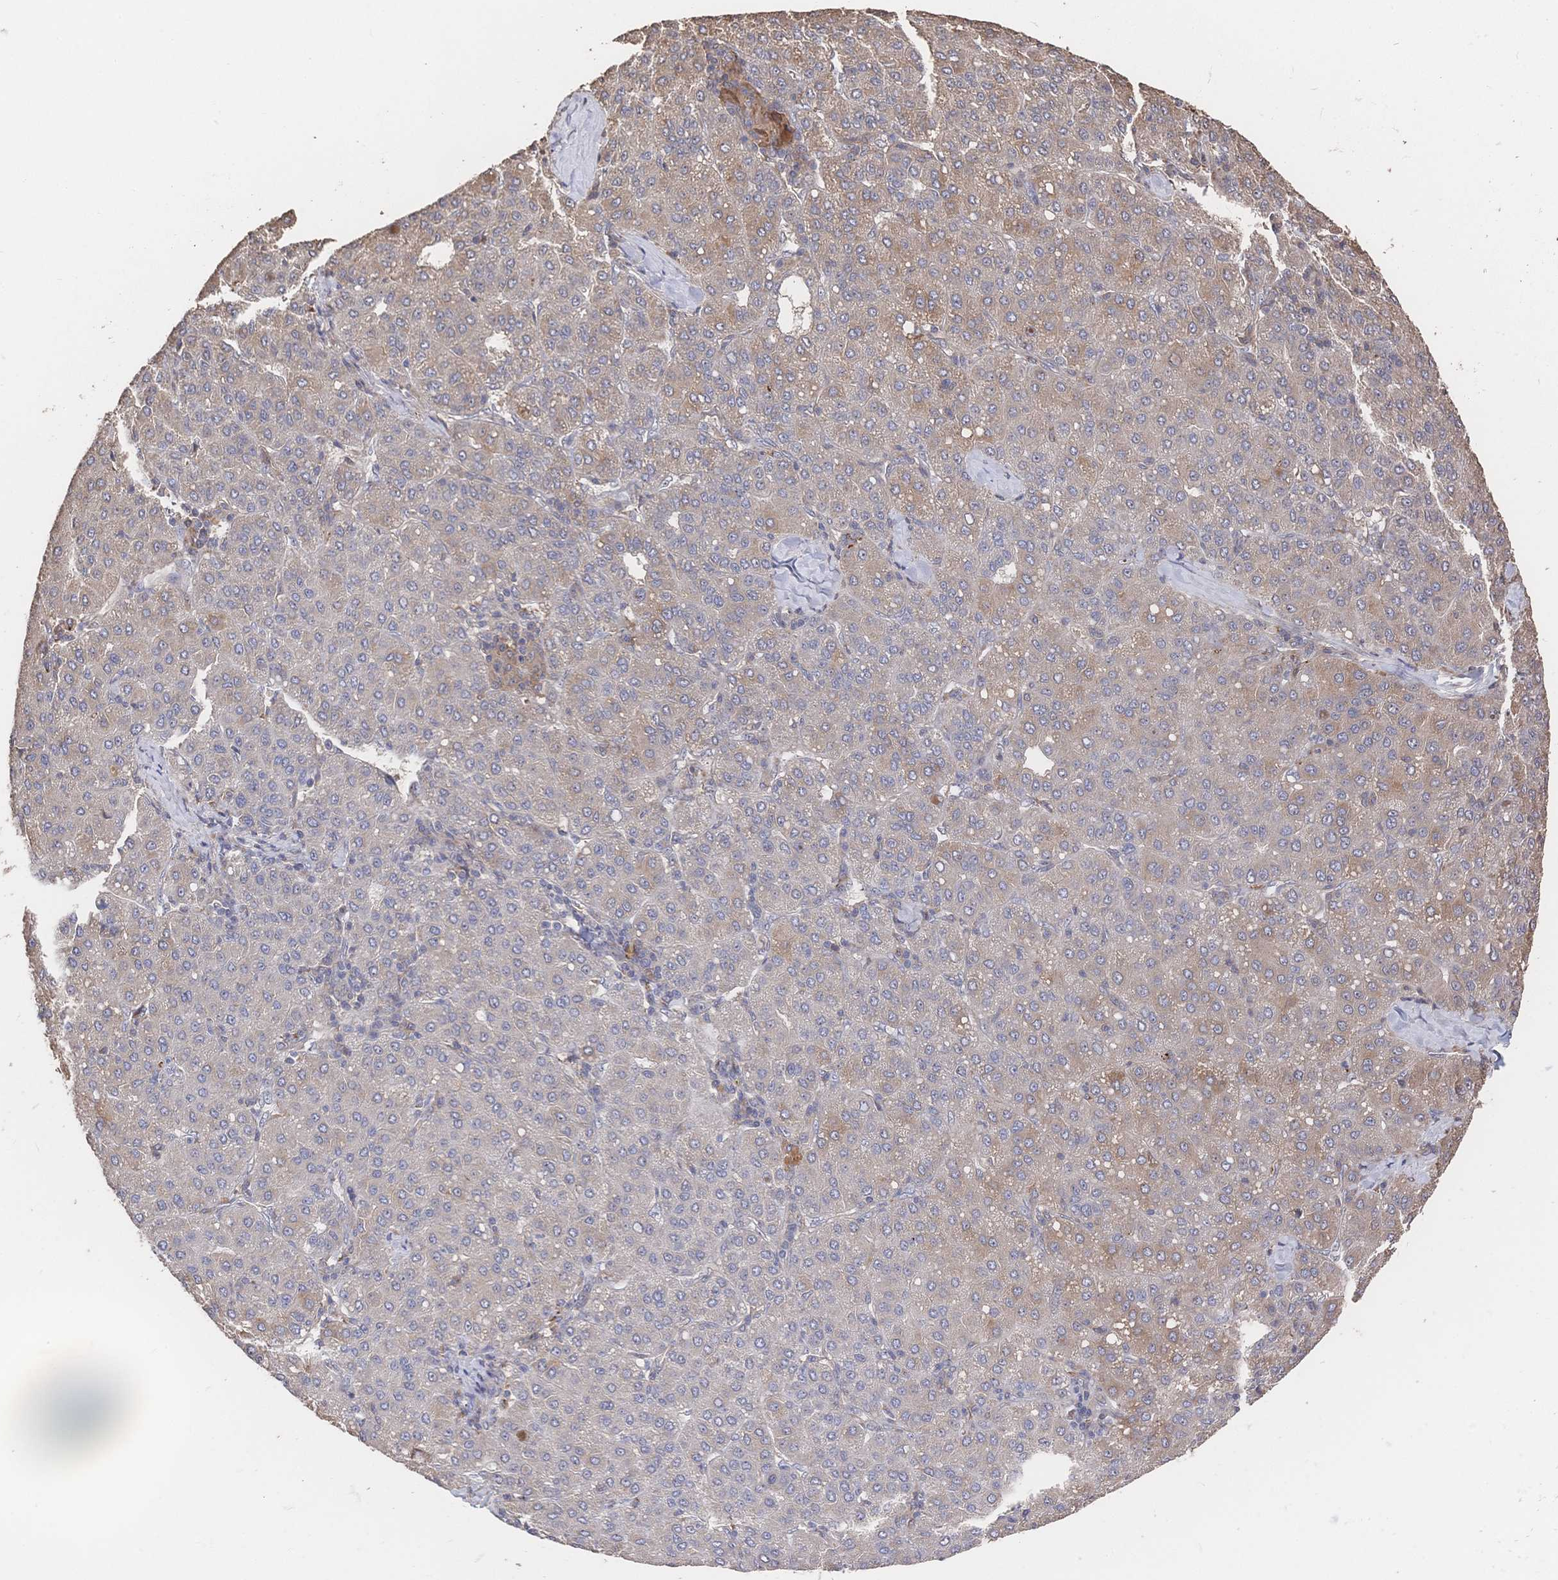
{"staining": {"intensity": "weak", "quantity": "25%-75%", "location": "cytoplasmic/membranous"}, "tissue": "liver cancer", "cell_type": "Tumor cells", "image_type": "cancer", "snomed": [{"axis": "morphology", "description": "Carcinoma, Hepatocellular, NOS"}, {"axis": "topography", "description": "Liver"}], "caption": "This is a histology image of IHC staining of liver hepatocellular carcinoma, which shows weak positivity in the cytoplasmic/membranous of tumor cells.", "gene": "DNAJA4", "patient": {"sex": "male", "age": 65}}